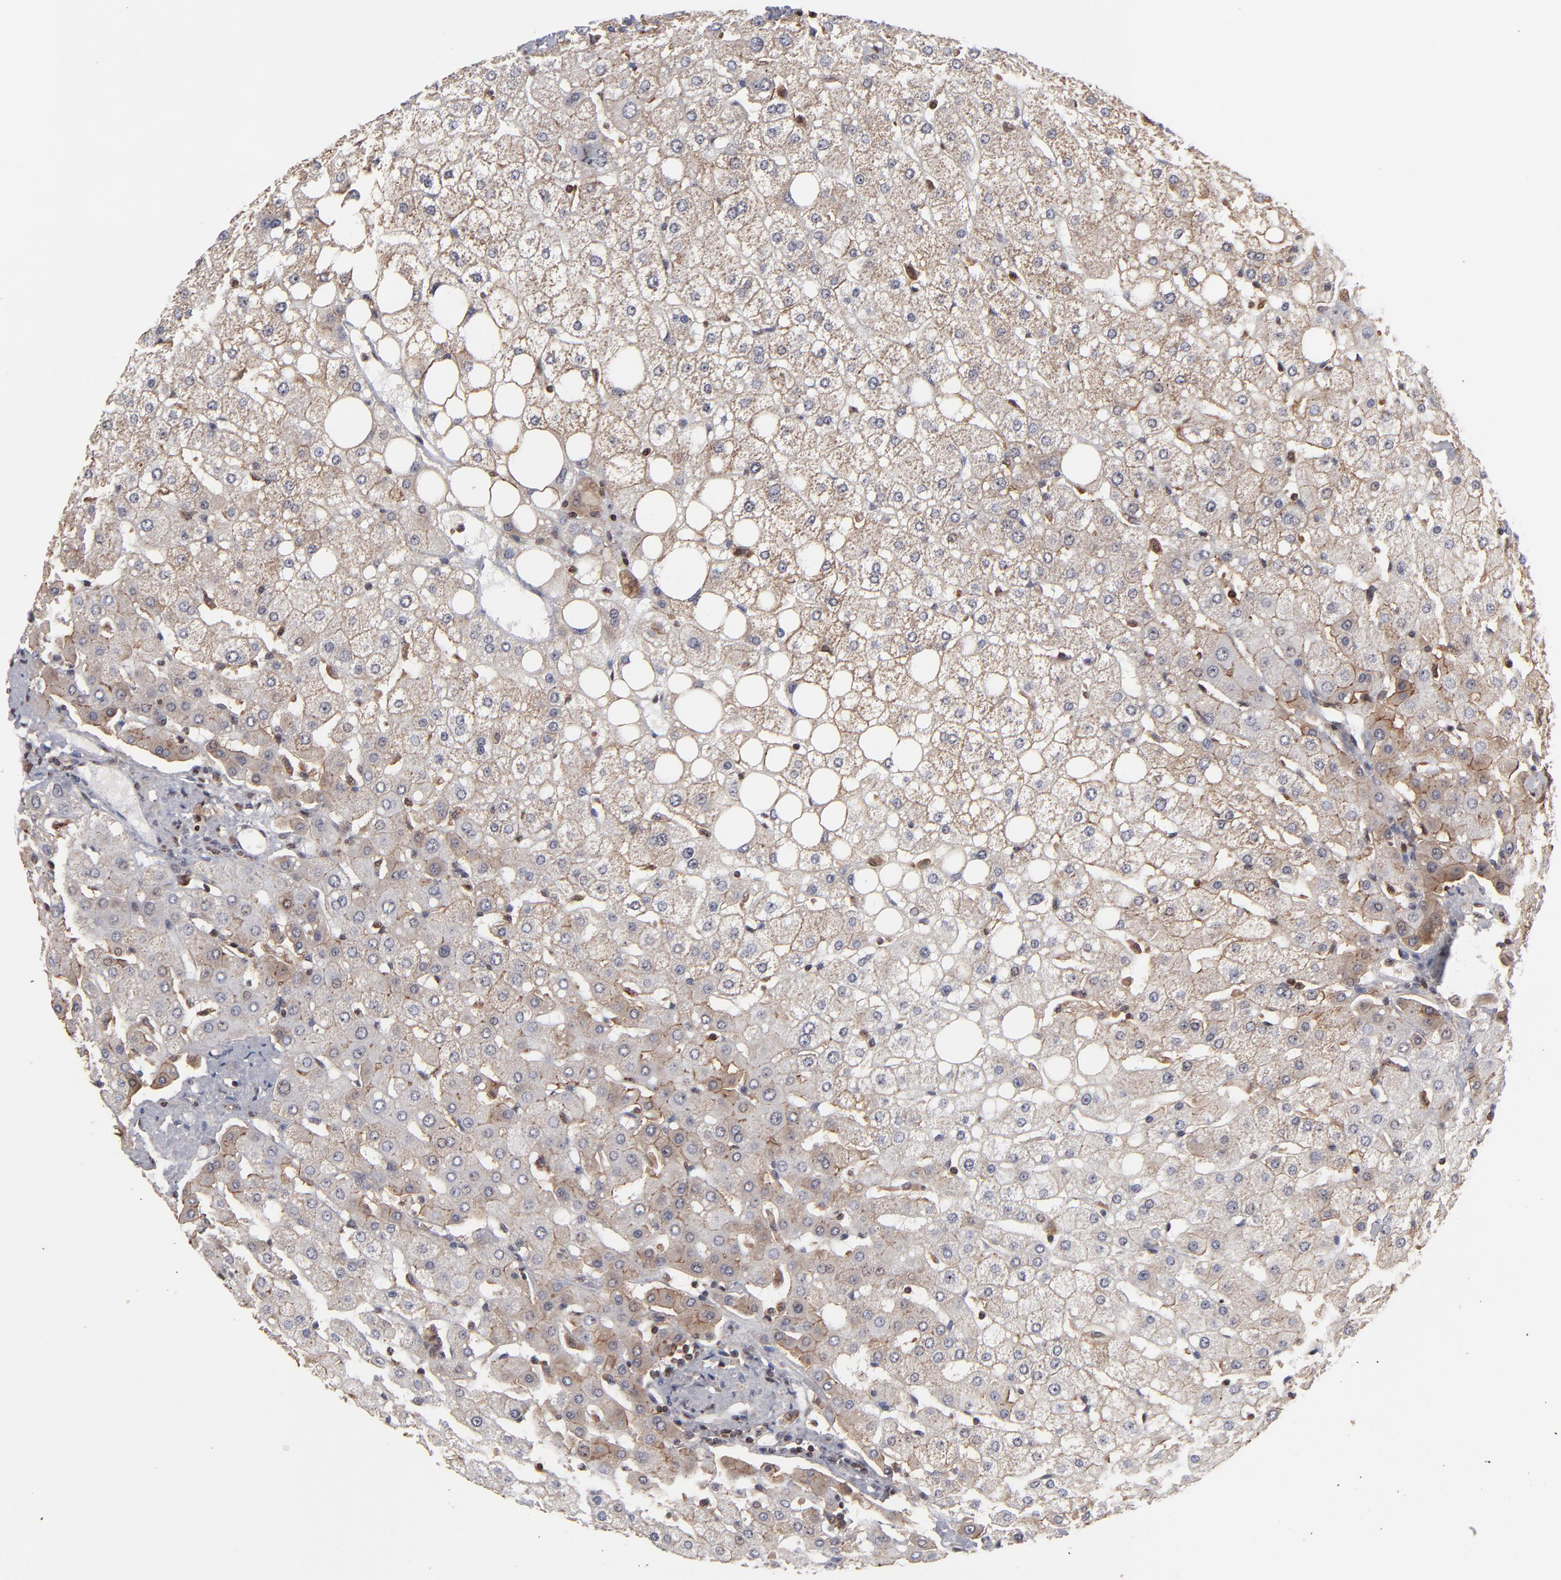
{"staining": {"intensity": "moderate", "quantity": ">75%", "location": "cytoplasmic/membranous"}, "tissue": "liver", "cell_type": "Cholangiocytes", "image_type": "normal", "snomed": [{"axis": "morphology", "description": "Normal tissue, NOS"}, {"axis": "topography", "description": "Liver"}], "caption": "The immunohistochemical stain highlights moderate cytoplasmic/membranous expression in cholangiocytes of benign liver. Nuclei are stained in blue.", "gene": "RGS6", "patient": {"sex": "male", "age": 35}}